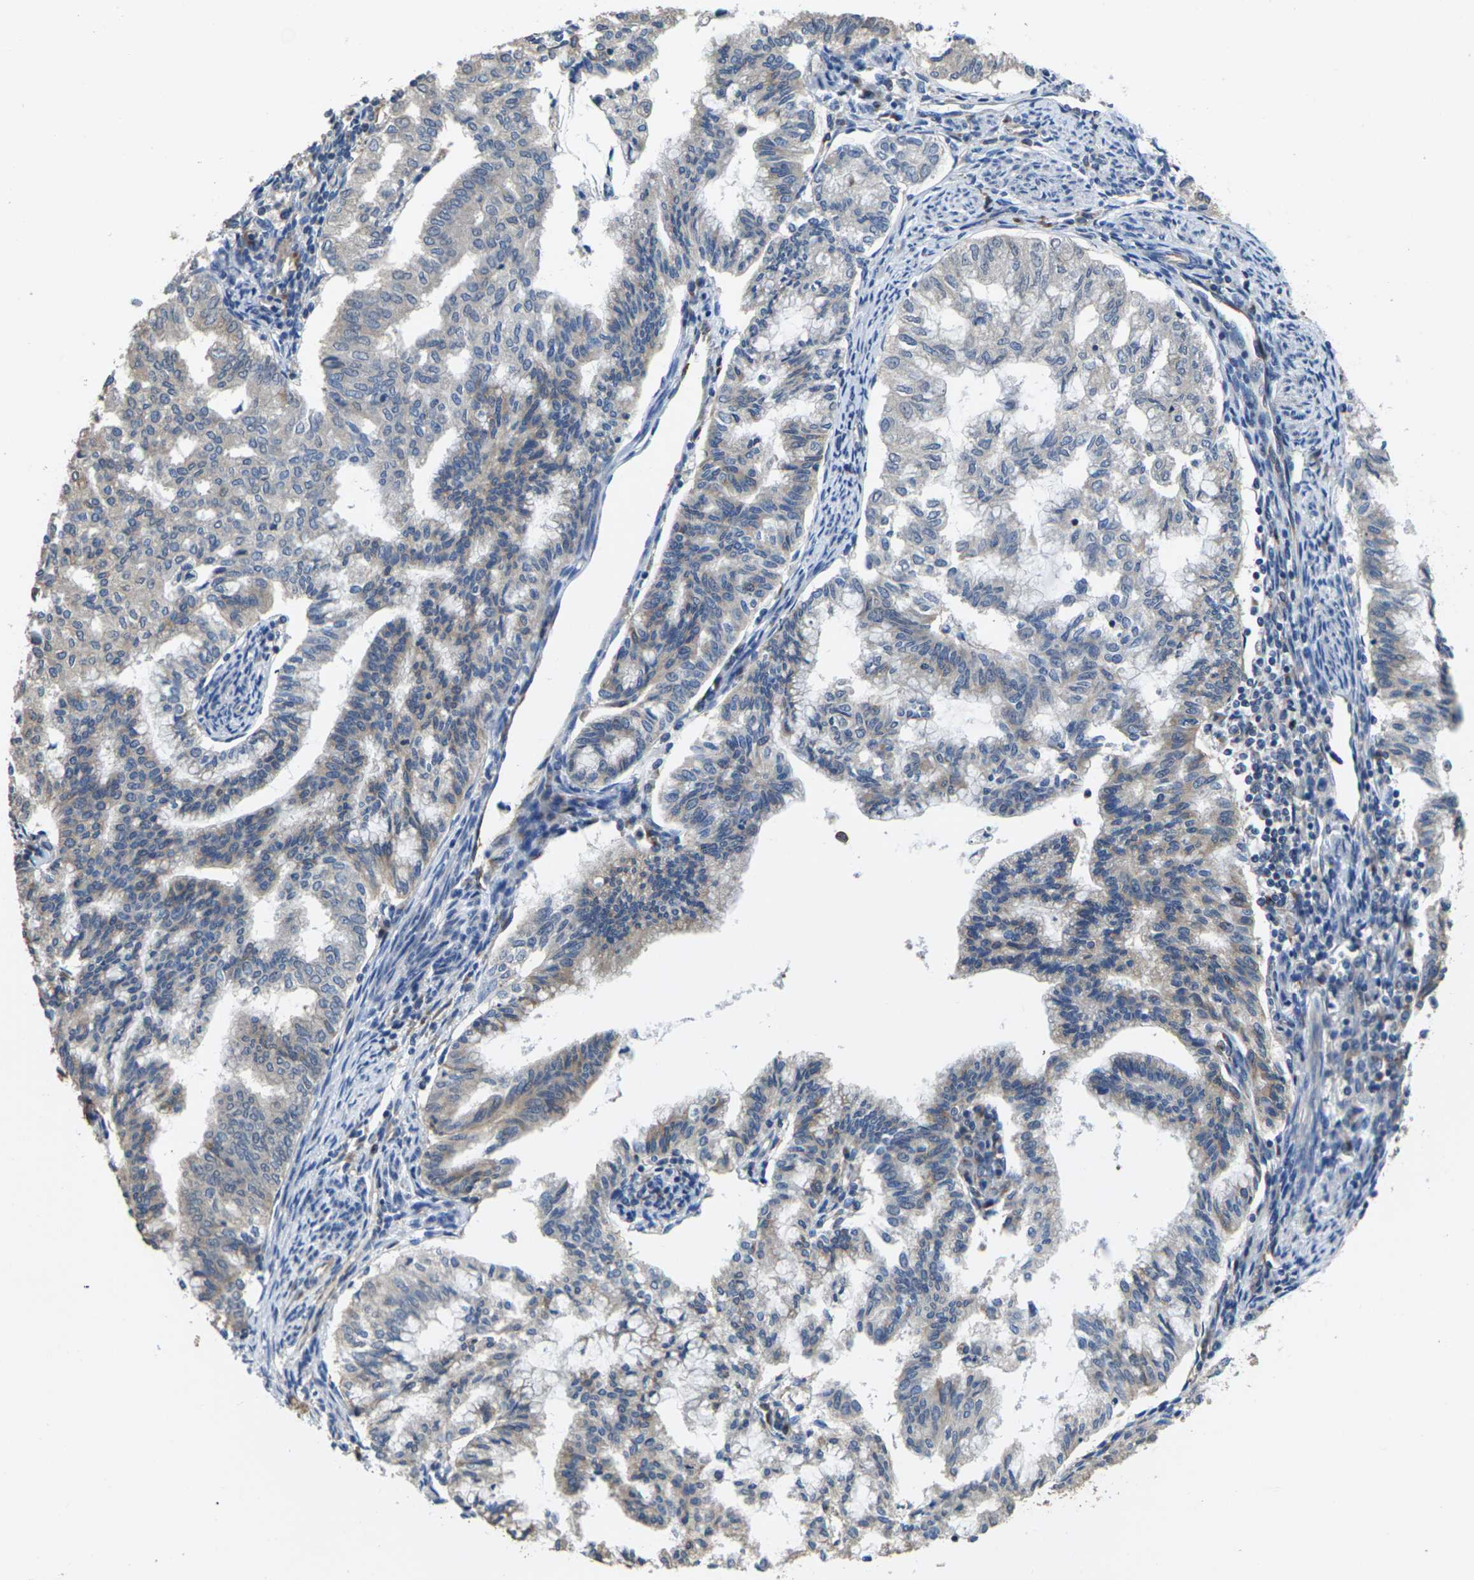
{"staining": {"intensity": "weak", "quantity": "<25%", "location": "cytoplasmic/membranous"}, "tissue": "endometrial cancer", "cell_type": "Tumor cells", "image_type": "cancer", "snomed": [{"axis": "morphology", "description": "Adenocarcinoma, NOS"}, {"axis": "topography", "description": "Endometrium"}], "caption": "IHC of endometrial cancer demonstrates no staining in tumor cells.", "gene": "TMCC2", "patient": {"sex": "female", "age": 79}}